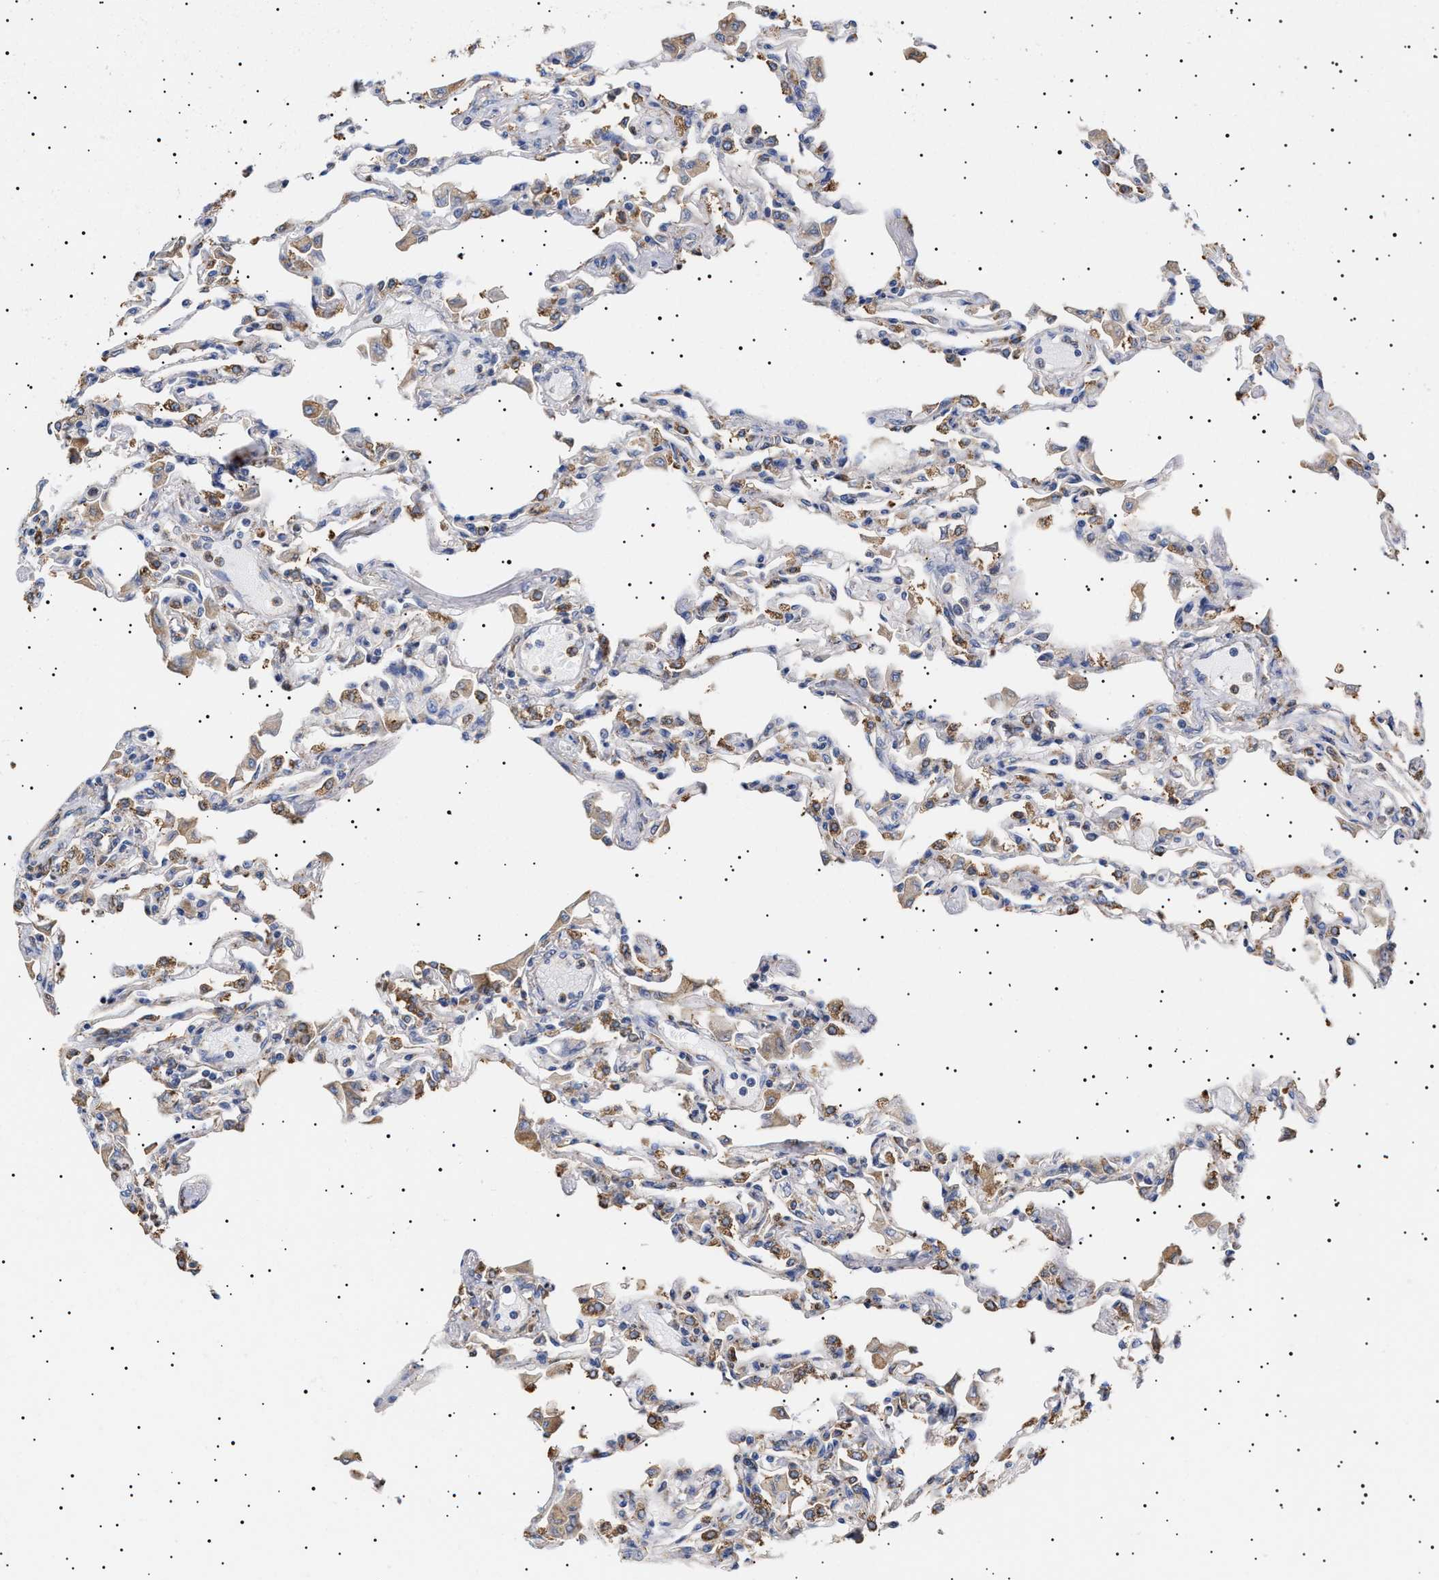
{"staining": {"intensity": "weak", "quantity": "25%-75%", "location": "cytoplasmic/membranous"}, "tissue": "lung", "cell_type": "Alveolar cells", "image_type": "normal", "snomed": [{"axis": "morphology", "description": "Normal tissue, NOS"}, {"axis": "topography", "description": "Bronchus"}, {"axis": "topography", "description": "Lung"}], "caption": "Alveolar cells exhibit low levels of weak cytoplasmic/membranous expression in approximately 25%-75% of cells in benign human lung.", "gene": "ERCC6L2", "patient": {"sex": "female", "age": 49}}